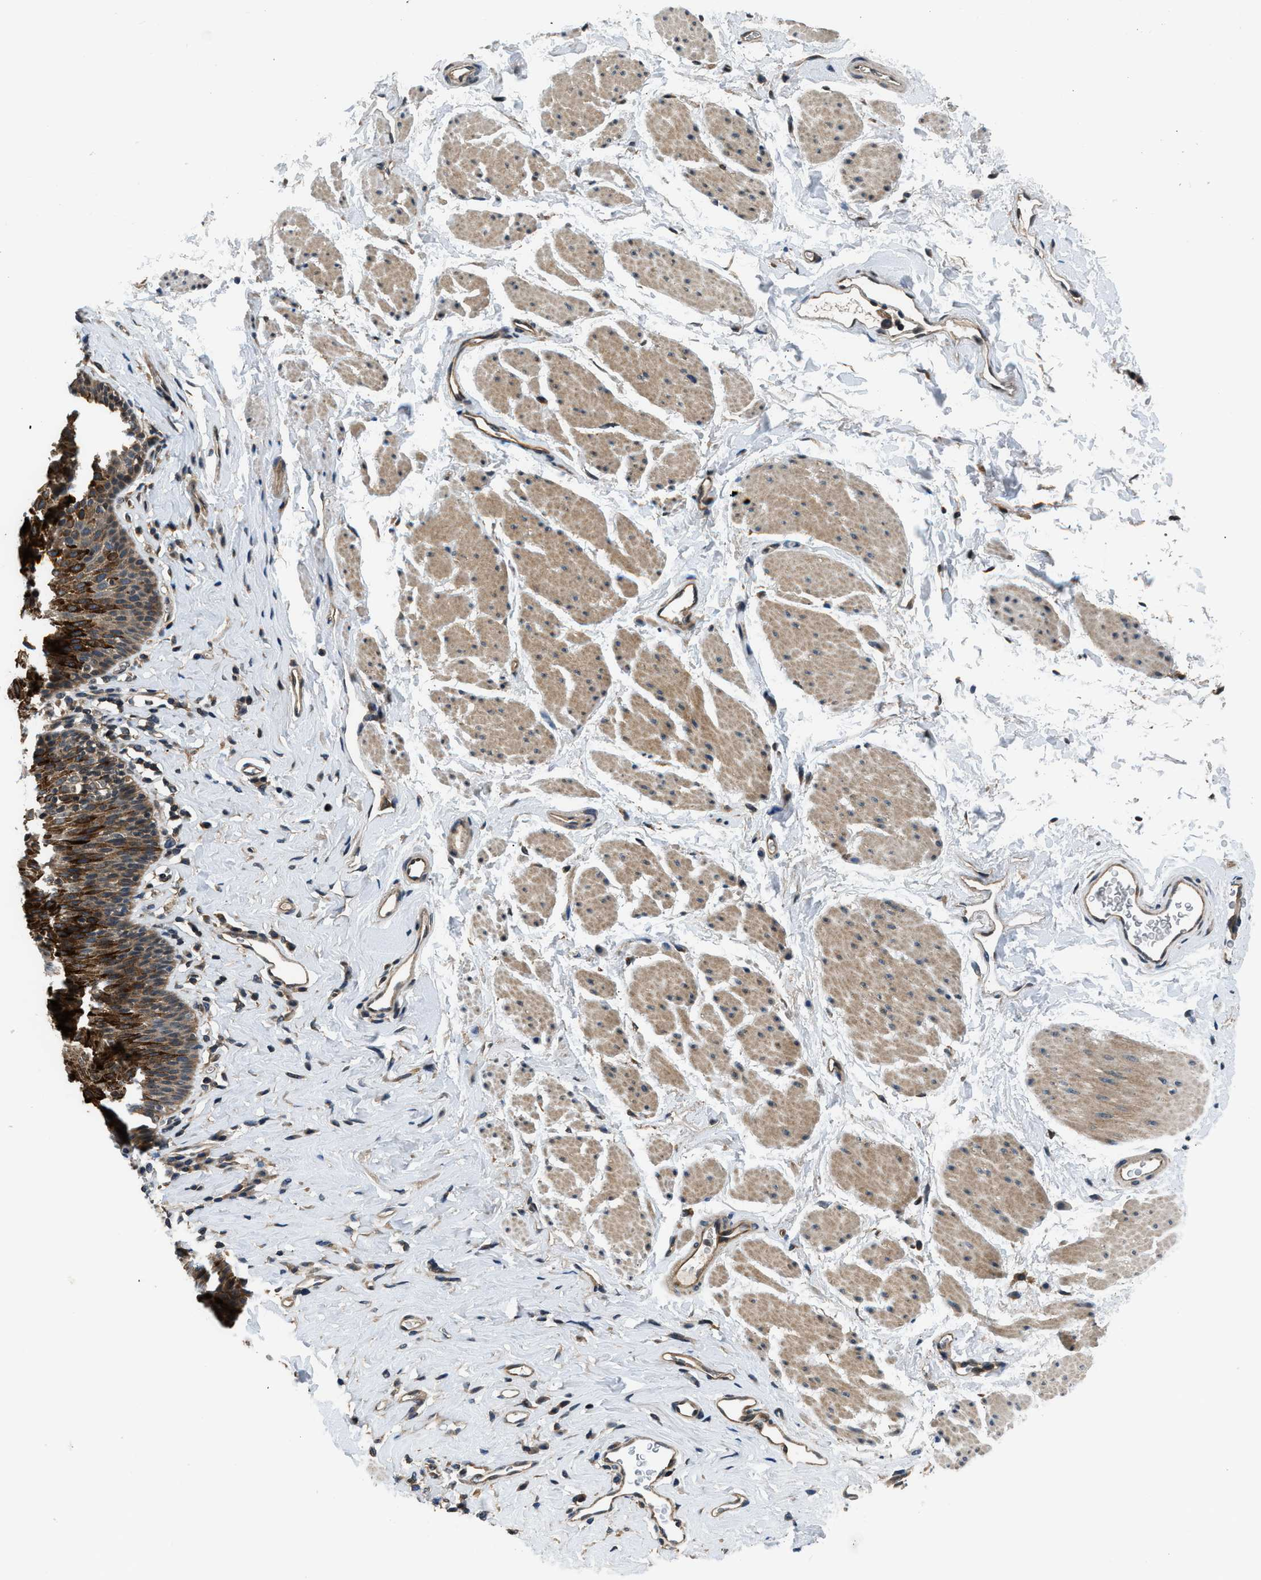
{"staining": {"intensity": "strong", "quantity": "25%-75%", "location": "cytoplasmic/membranous"}, "tissue": "esophagus", "cell_type": "Squamous epithelial cells", "image_type": "normal", "snomed": [{"axis": "morphology", "description": "Normal tissue, NOS"}, {"axis": "topography", "description": "Esophagus"}], "caption": "This histopathology image shows immunohistochemistry (IHC) staining of benign esophagus, with high strong cytoplasmic/membranous expression in about 25%-75% of squamous epithelial cells.", "gene": "IL3RA", "patient": {"sex": "female", "age": 61}}